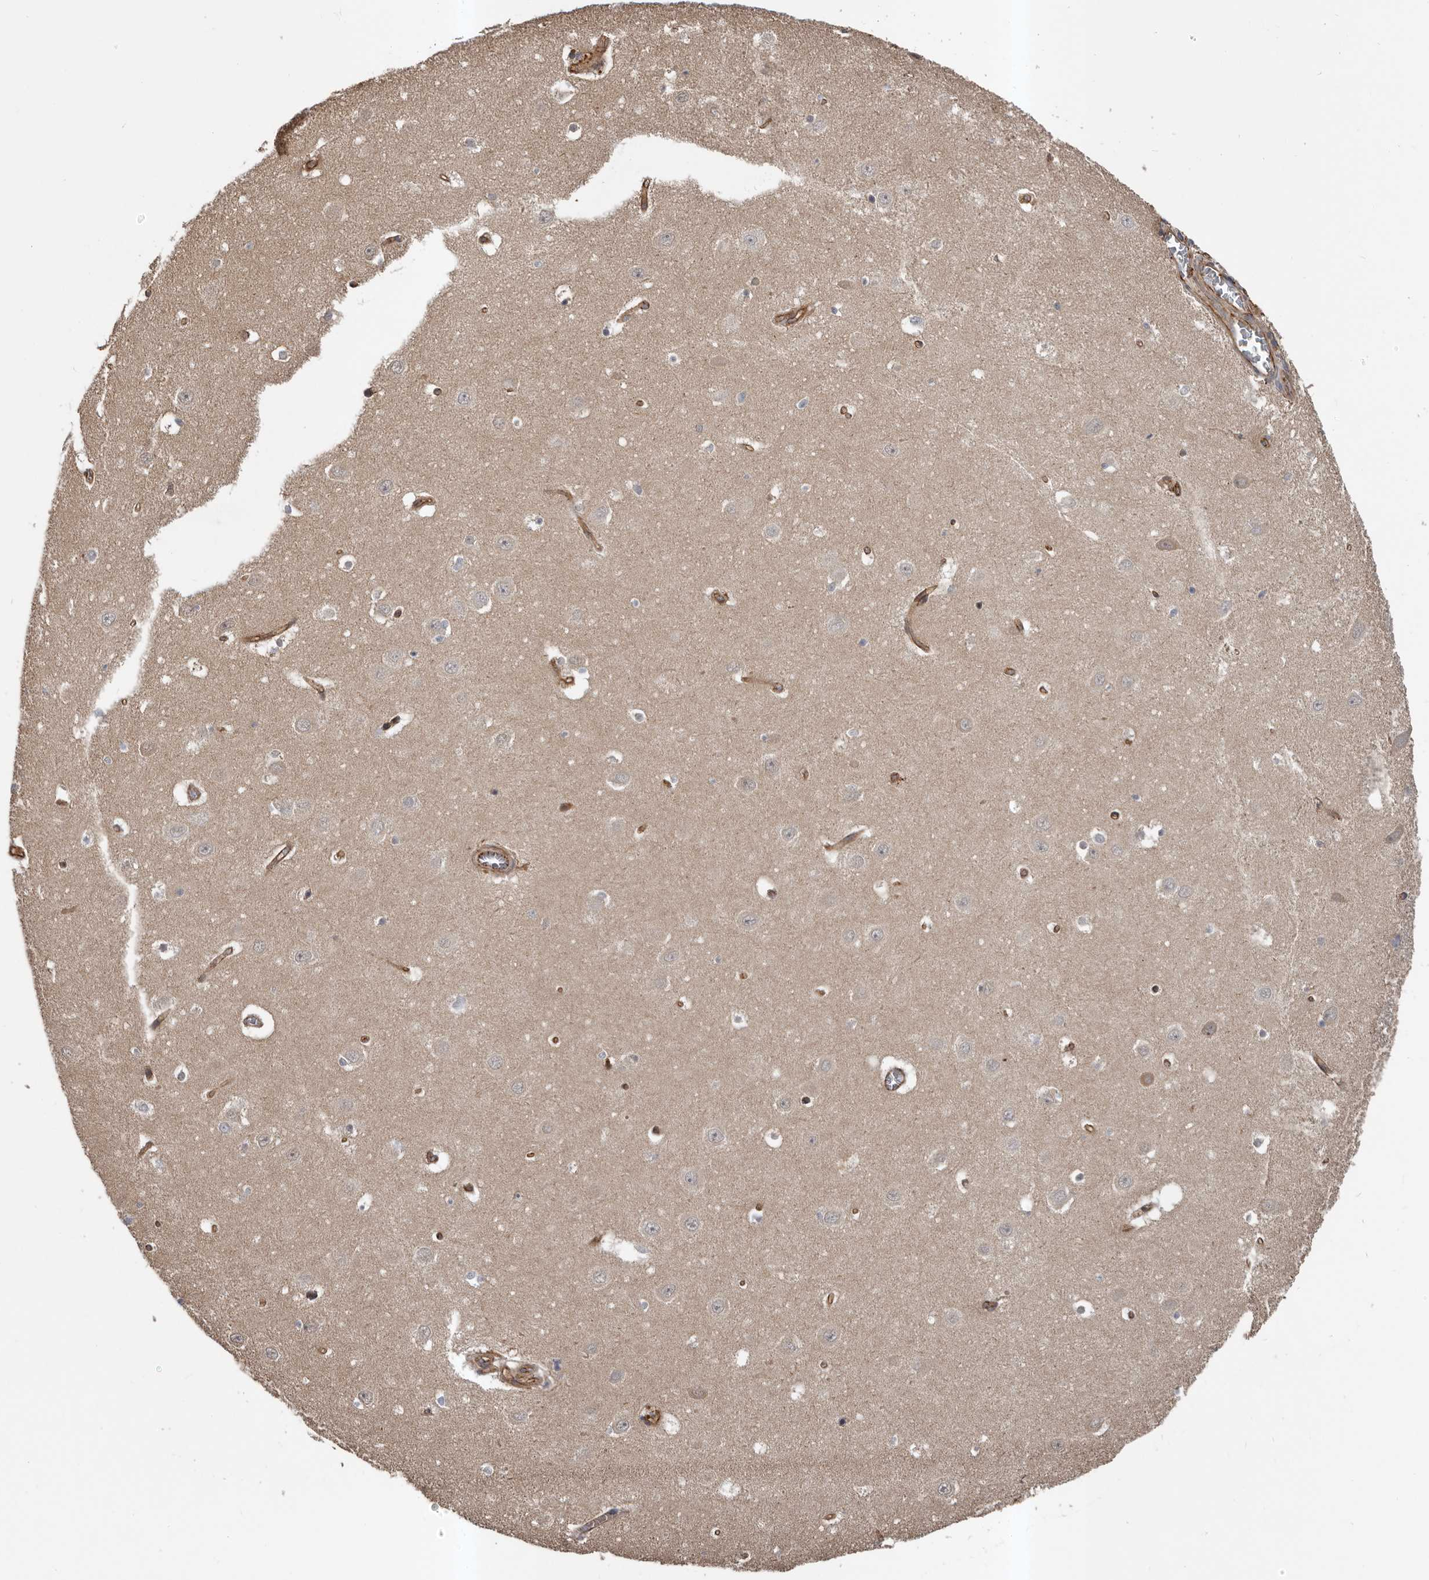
{"staining": {"intensity": "negative", "quantity": "none", "location": "none"}, "tissue": "hippocampus", "cell_type": "Glial cells", "image_type": "normal", "snomed": [{"axis": "morphology", "description": "Normal tissue, NOS"}, {"axis": "topography", "description": "Hippocampus"}], "caption": "Protein analysis of unremarkable hippocampus shows no significant expression in glial cells.", "gene": "PNRC2", "patient": {"sex": "female", "age": 64}}